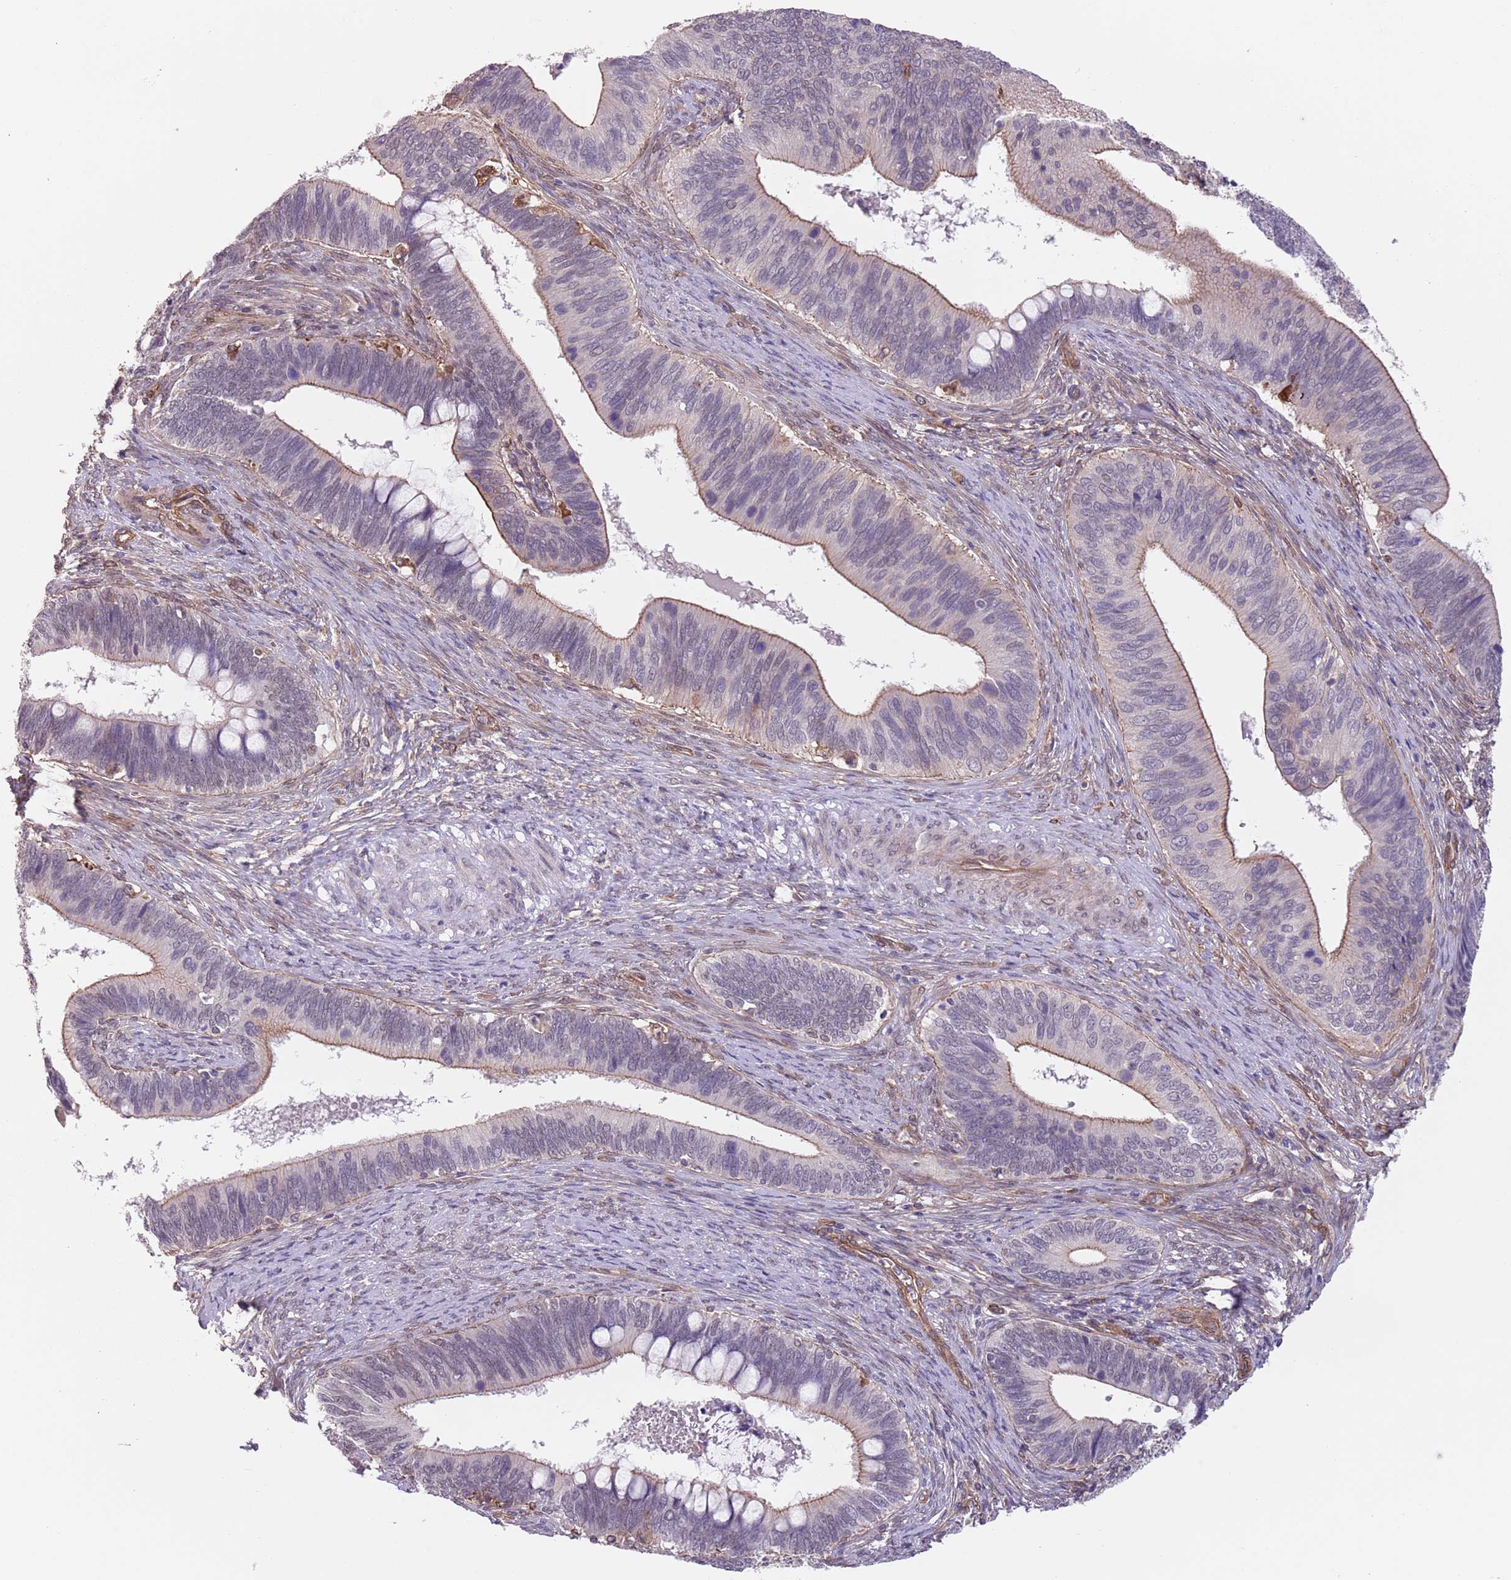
{"staining": {"intensity": "weak", "quantity": "<25%", "location": "cytoplasmic/membranous,nuclear"}, "tissue": "cervical cancer", "cell_type": "Tumor cells", "image_type": "cancer", "snomed": [{"axis": "morphology", "description": "Adenocarcinoma, NOS"}, {"axis": "topography", "description": "Cervix"}], "caption": "Immunohistochemical staining of human adenocarcinoma (cervical) displays no significant positivity in tumor cells.", "gene": "CREBZF", "patient": {"sex": "female", "age": 42}}